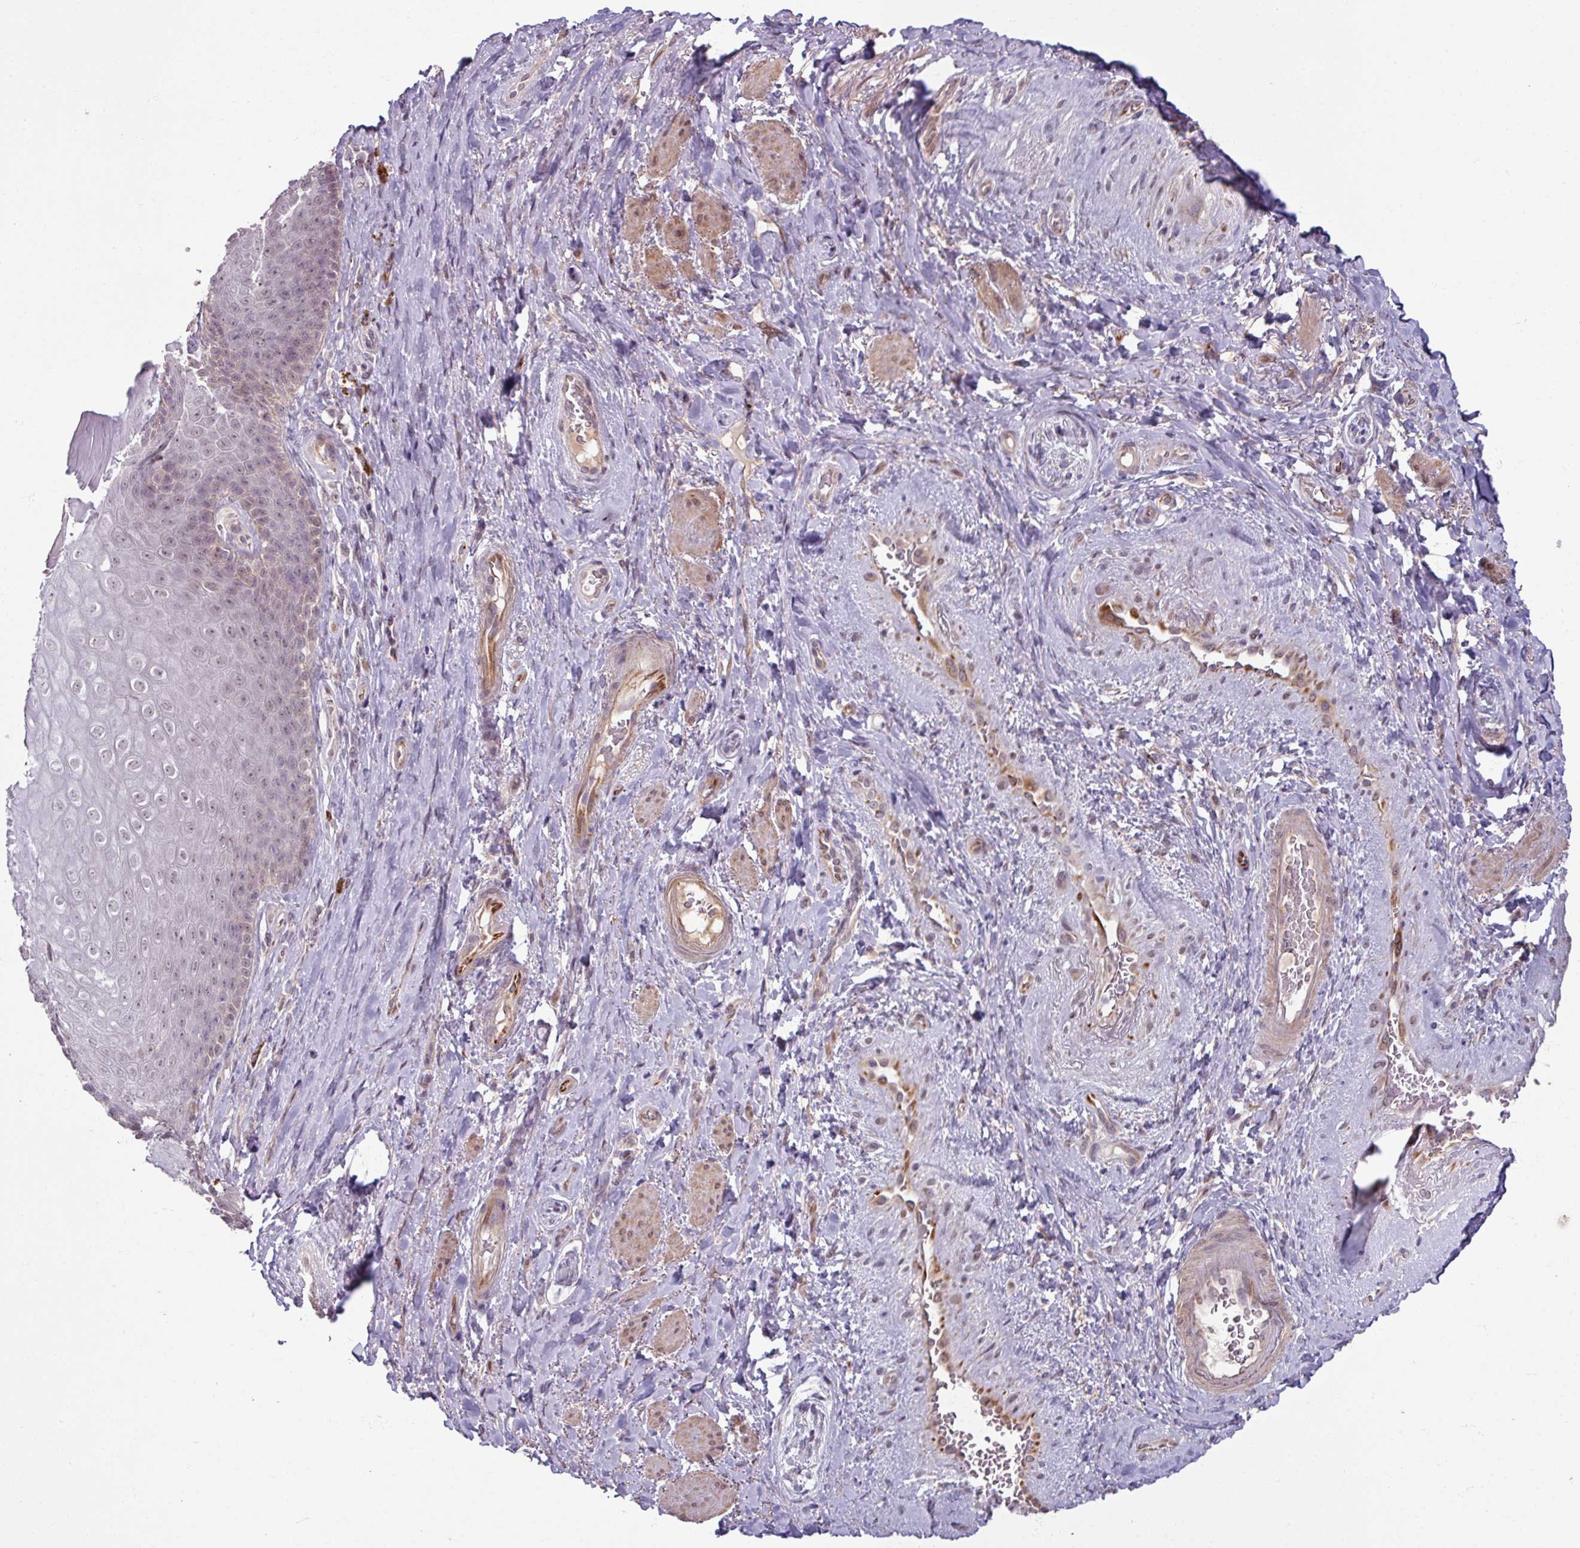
{"staining": {"intensity": "weak", "quantity": "25%-75%", "location": "nuclear"}, "tissue": "skin", "cell_type": "Epidermal cells", "image_type": "normal", "snomed": [{"axis": "morphology", "description": "Normal tissue, NOS"}, {"axis": "topography", "description": "Anal"}, {"axis": "topography", "description": "Peripheral nerve tissue"}], "caption": "IHC photomicrograph of normal human skin stained for a protein (brown), which demonstrates low levels of weak nuclear expression in about 25%-75% of epidermal cells.", "gene": "UVSSA", "patient": {"sex": "male", "age": 53}}